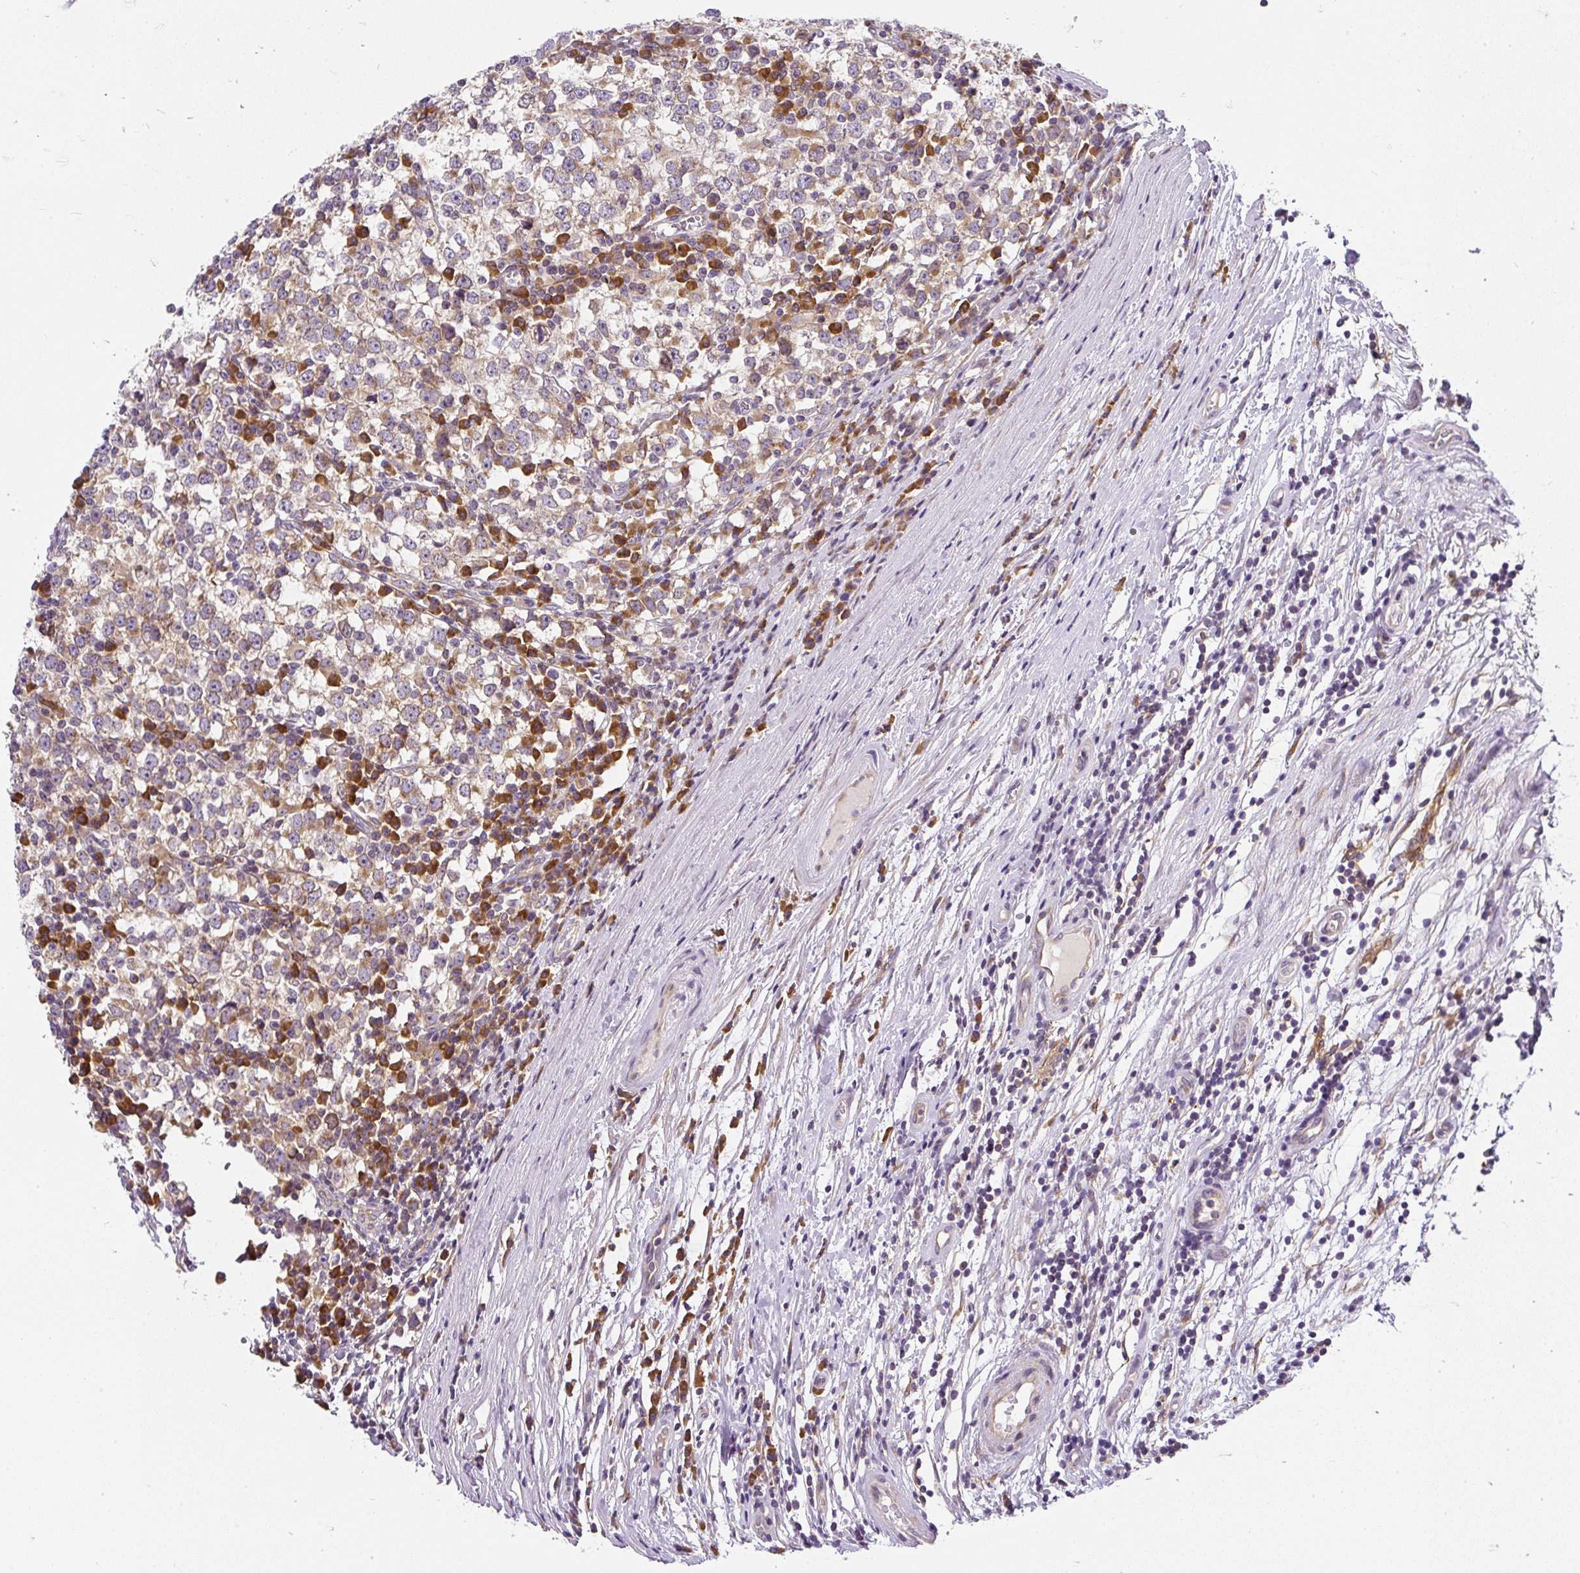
{"staining": {"intensity": "weak", "quantity": ">75%", "location": "cytoplasmic/membranous"}, "tissue": "testis cancer", "cell_type": "Tumor cells", "image_type": "cancer", "snomed": [{"axis": "morphology", "description": "Seminoma, NOS"}, {"axis": "topography", "description": "Testis"}], "caption": "Testis cancer (seminoma) stained with a brown dye demonstrates weak cytoplasmic/membranous positive staining in approximately >75% of tumor cells.", "gene": "CYP20A1", "patient": {"sex": "male", "age": 65}}